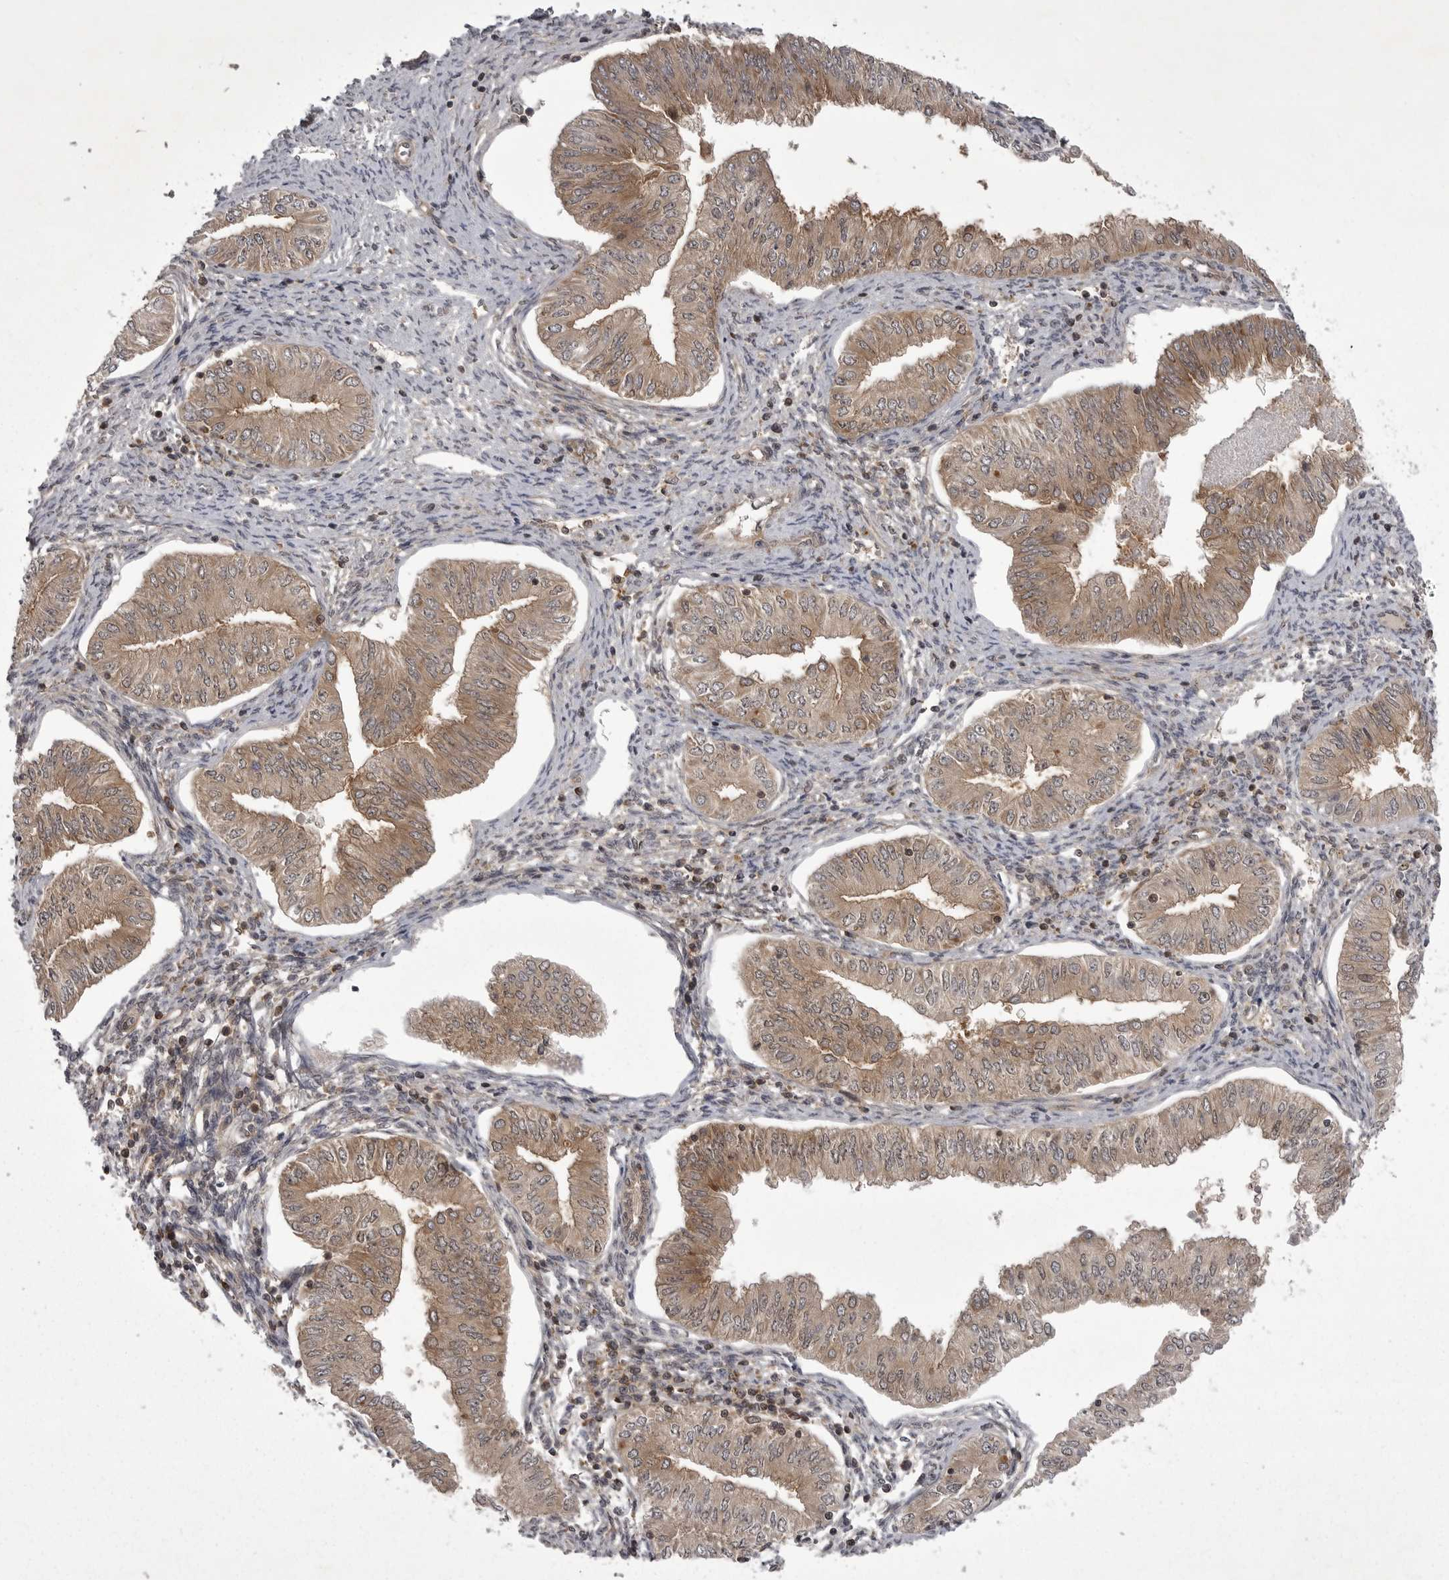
{"staining": {"intensity": "moderate", "quantity": ">75%", "location": "cytoplasmic/membranous"}, "tissue": "endometrial cancer", "cell_type": "Tumor cells", "image_type": "cancer", "snomed": [{"axis": "morphology", "description": "Normal tissue, NOS"}, {"axis": "morphology", "description": "Adenocarcinoma, NOS"}, {"axis": "topography", "description": "Endometrium"}], "caption": "An immunohistochemistry (IHC) photomicrograph of neoplastic tissue is shown. Protein staining in brown shows moderate cytoplasmic/membranous positivity in endometrial cancer within tumor cells. (brown staining indicates protein expression, while blue staining denotes nuclei).", "gene": "STK24", "patient": {"sex": "female", "age": 53}}